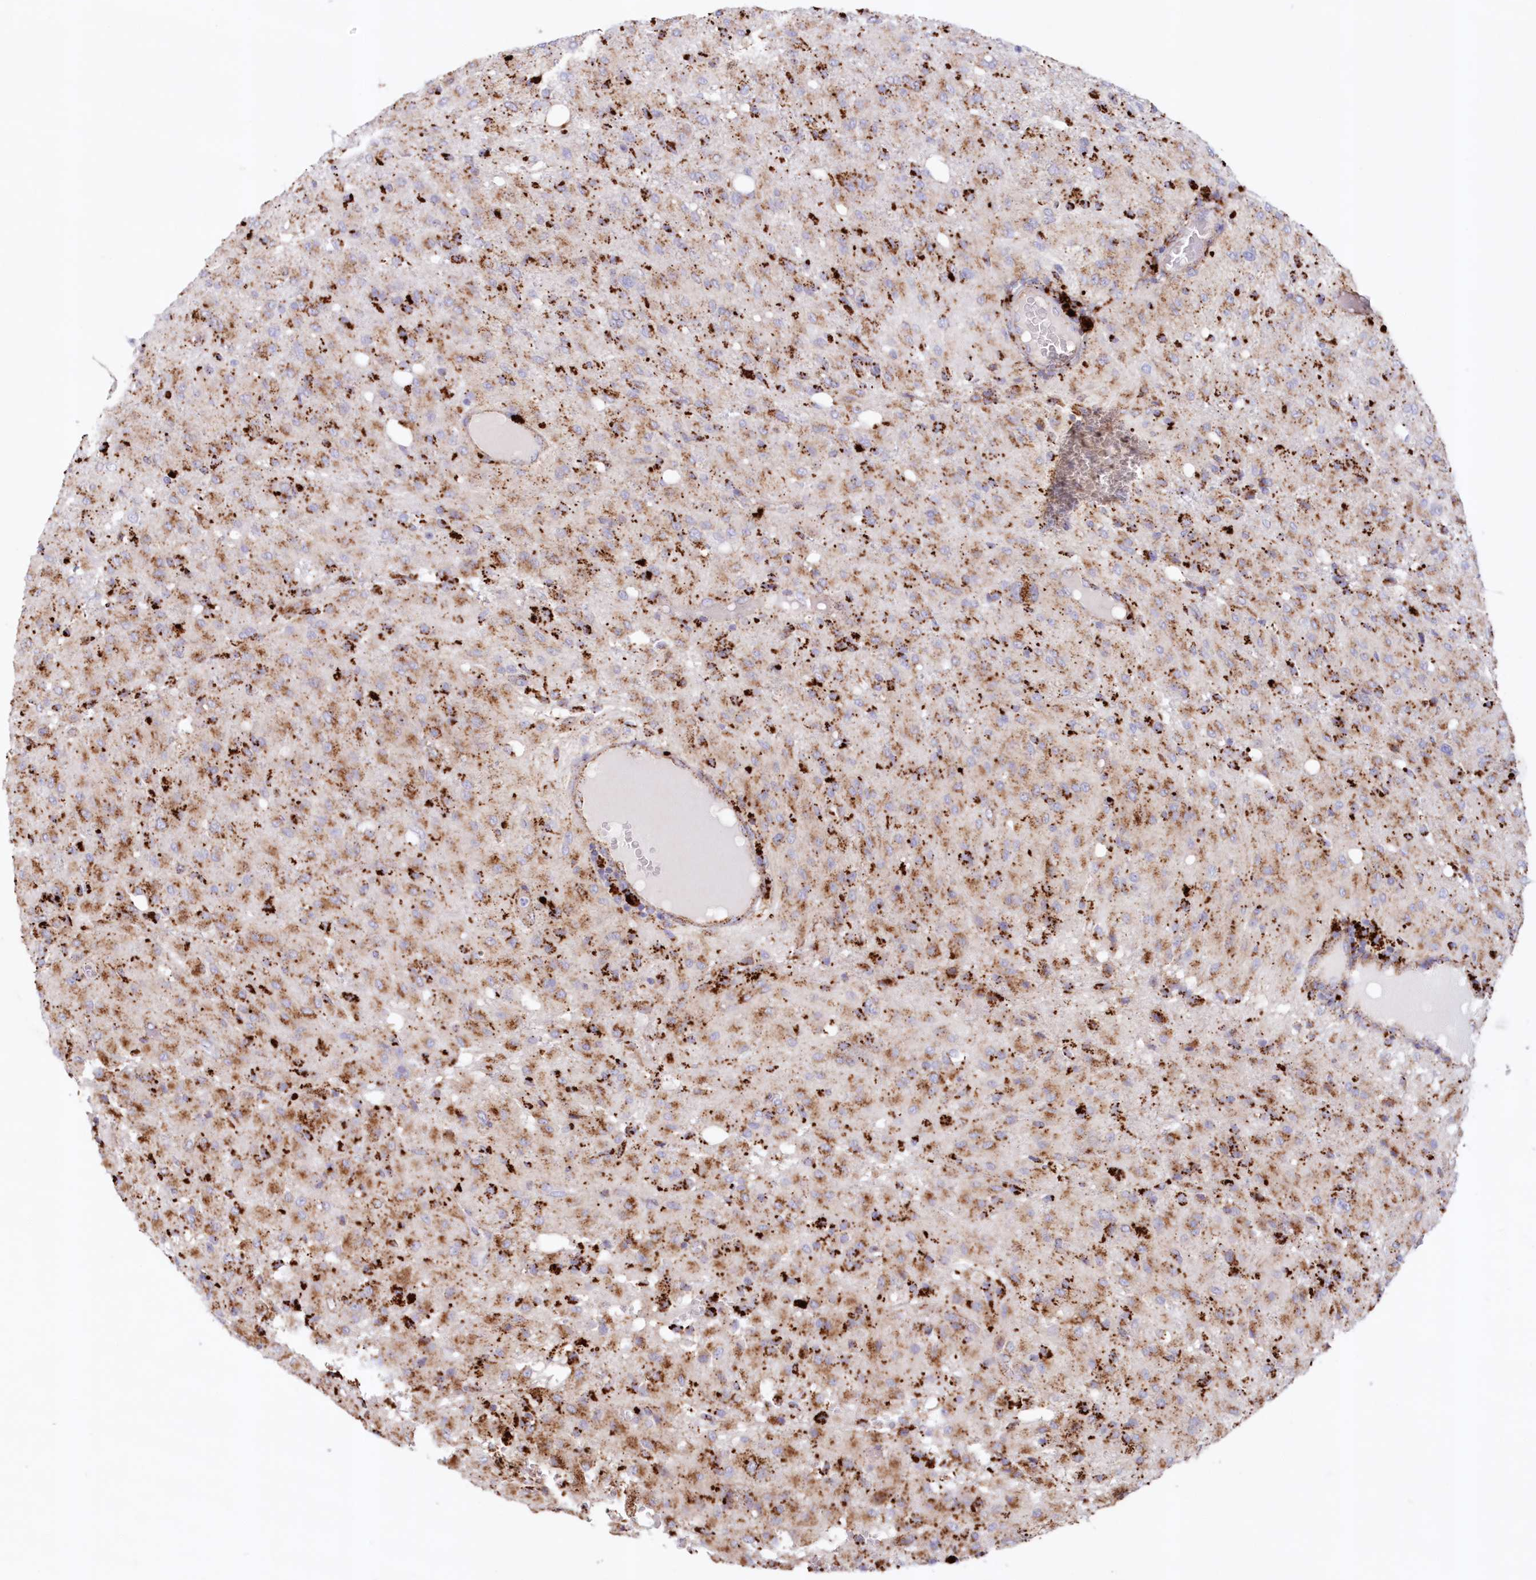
{"staining": {"intensity": "moderate", "quantity": ">75%", "location": "cytoplasmic/membranous"}, "tissue": "glioma", "cell_type": "Tumor cells", "image_type": "cancer", "snomed": [{"axis": "morphology", "description": "Glioma, malignant, High grade"}, {"axis": "topography", "description": "Brain"}], "caption": "A micrograph of human glioma stained for a protein exhibits moderate cytoplasmic/membranous brown staining in tumor cells.", "gene": "TPP1", "patient": {"sex": "female", "age": 59}}